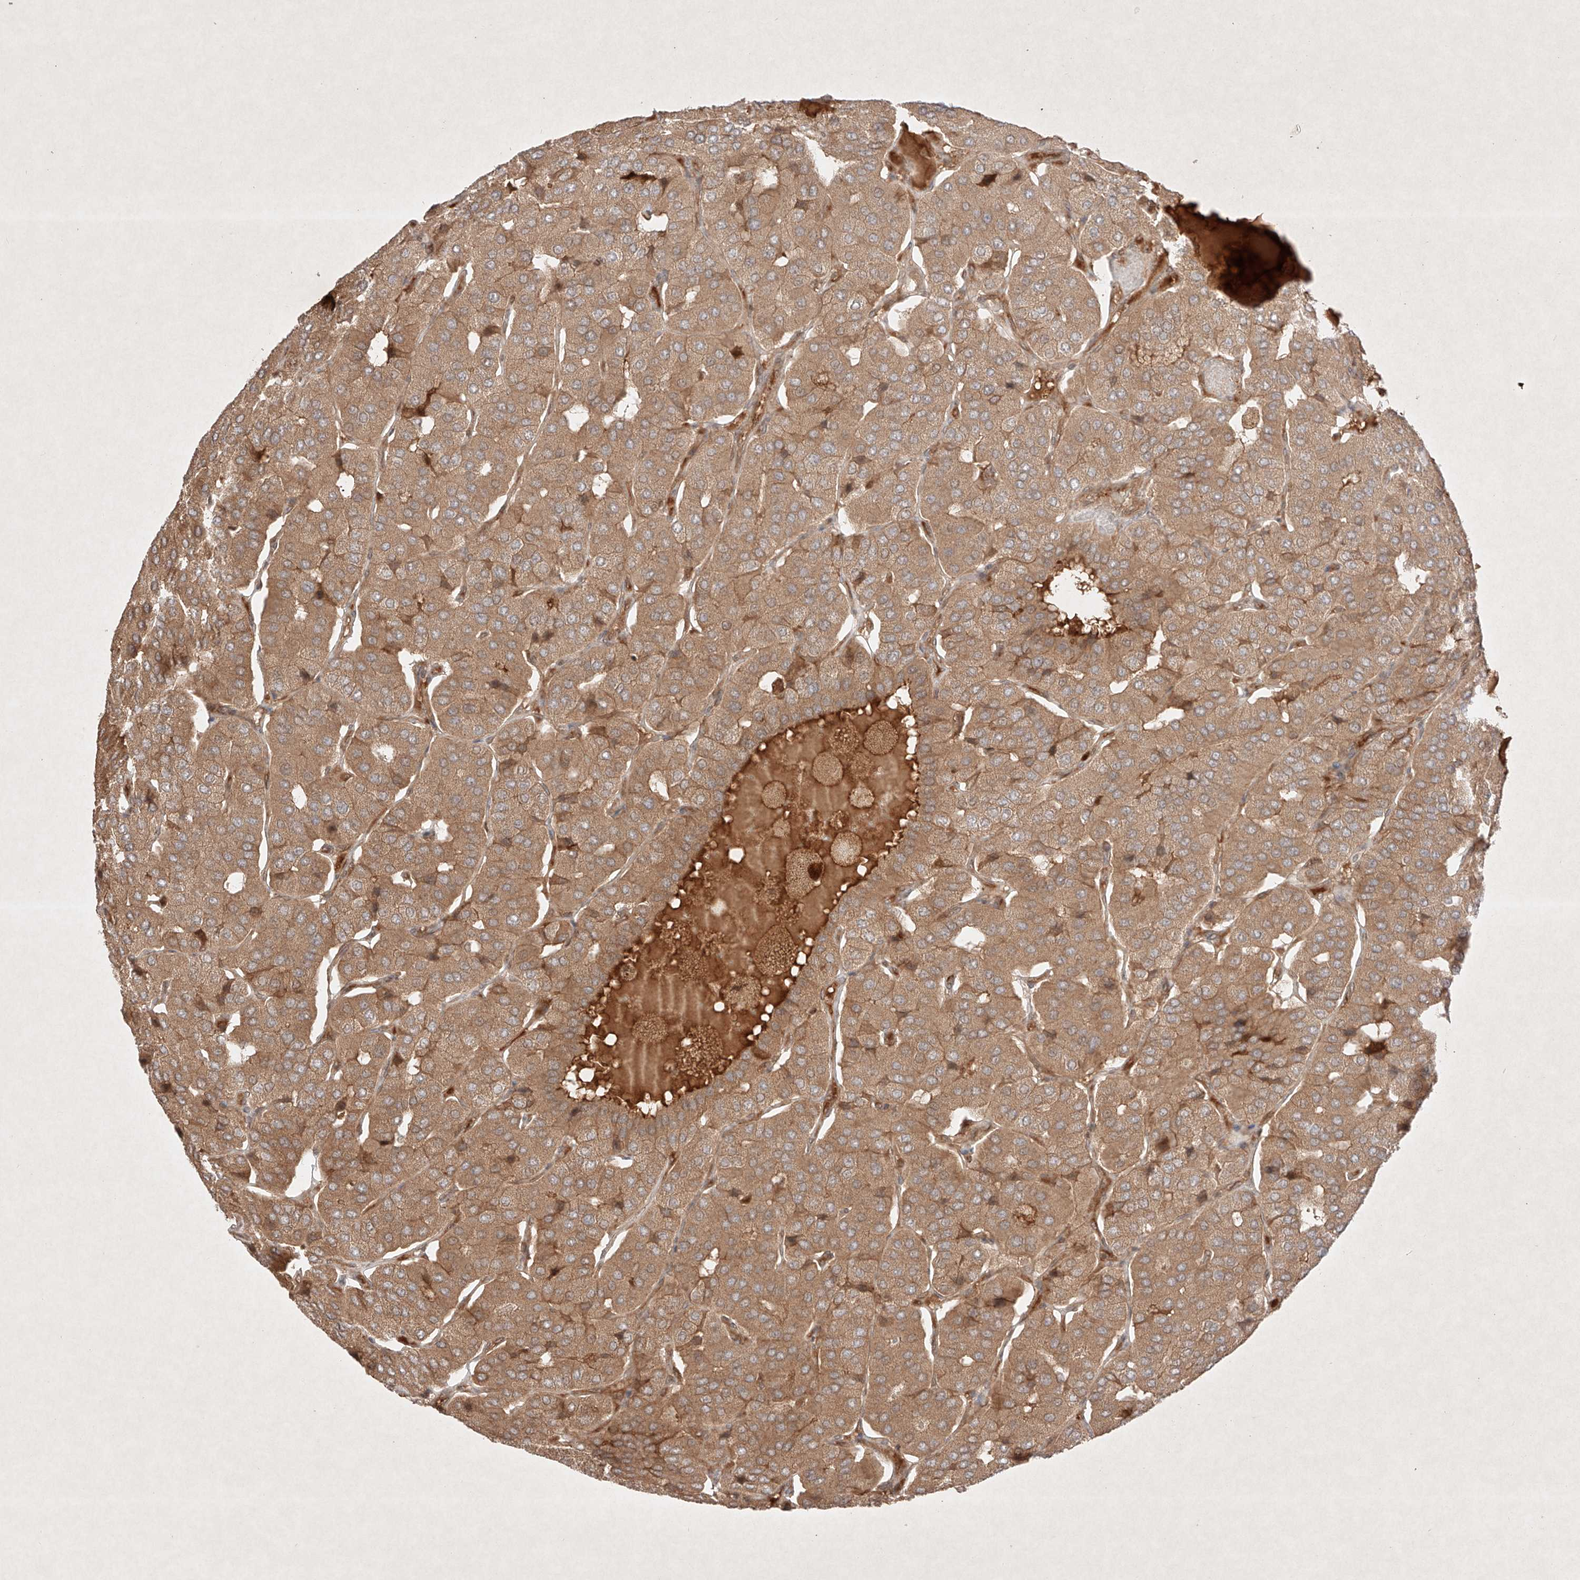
{"staining": {"intensity": "moderate", "quantity": ">75%", "location": "cytoplasmic/membranous"}, "tissue": "parathyroid gland", "cell_type": "Glandular cells", "image_type": "normal", "snomed": [{"axis": "morphology", "description": "Normal tissue, NOS"}, {"axis": "morphology", "description": "Adenoma, NOS"}, {"axis": "topography", "description": "Parathyroid gland"}], "caption": "Immunohistochemical staining of normal human parathyroid gland displays >75% levels of moderate cytoplasmic/membranous protein expression in approximately >75% of glandular cells.", "gene": "RNF31", "patient": {"sex": "female", "age": 86}}